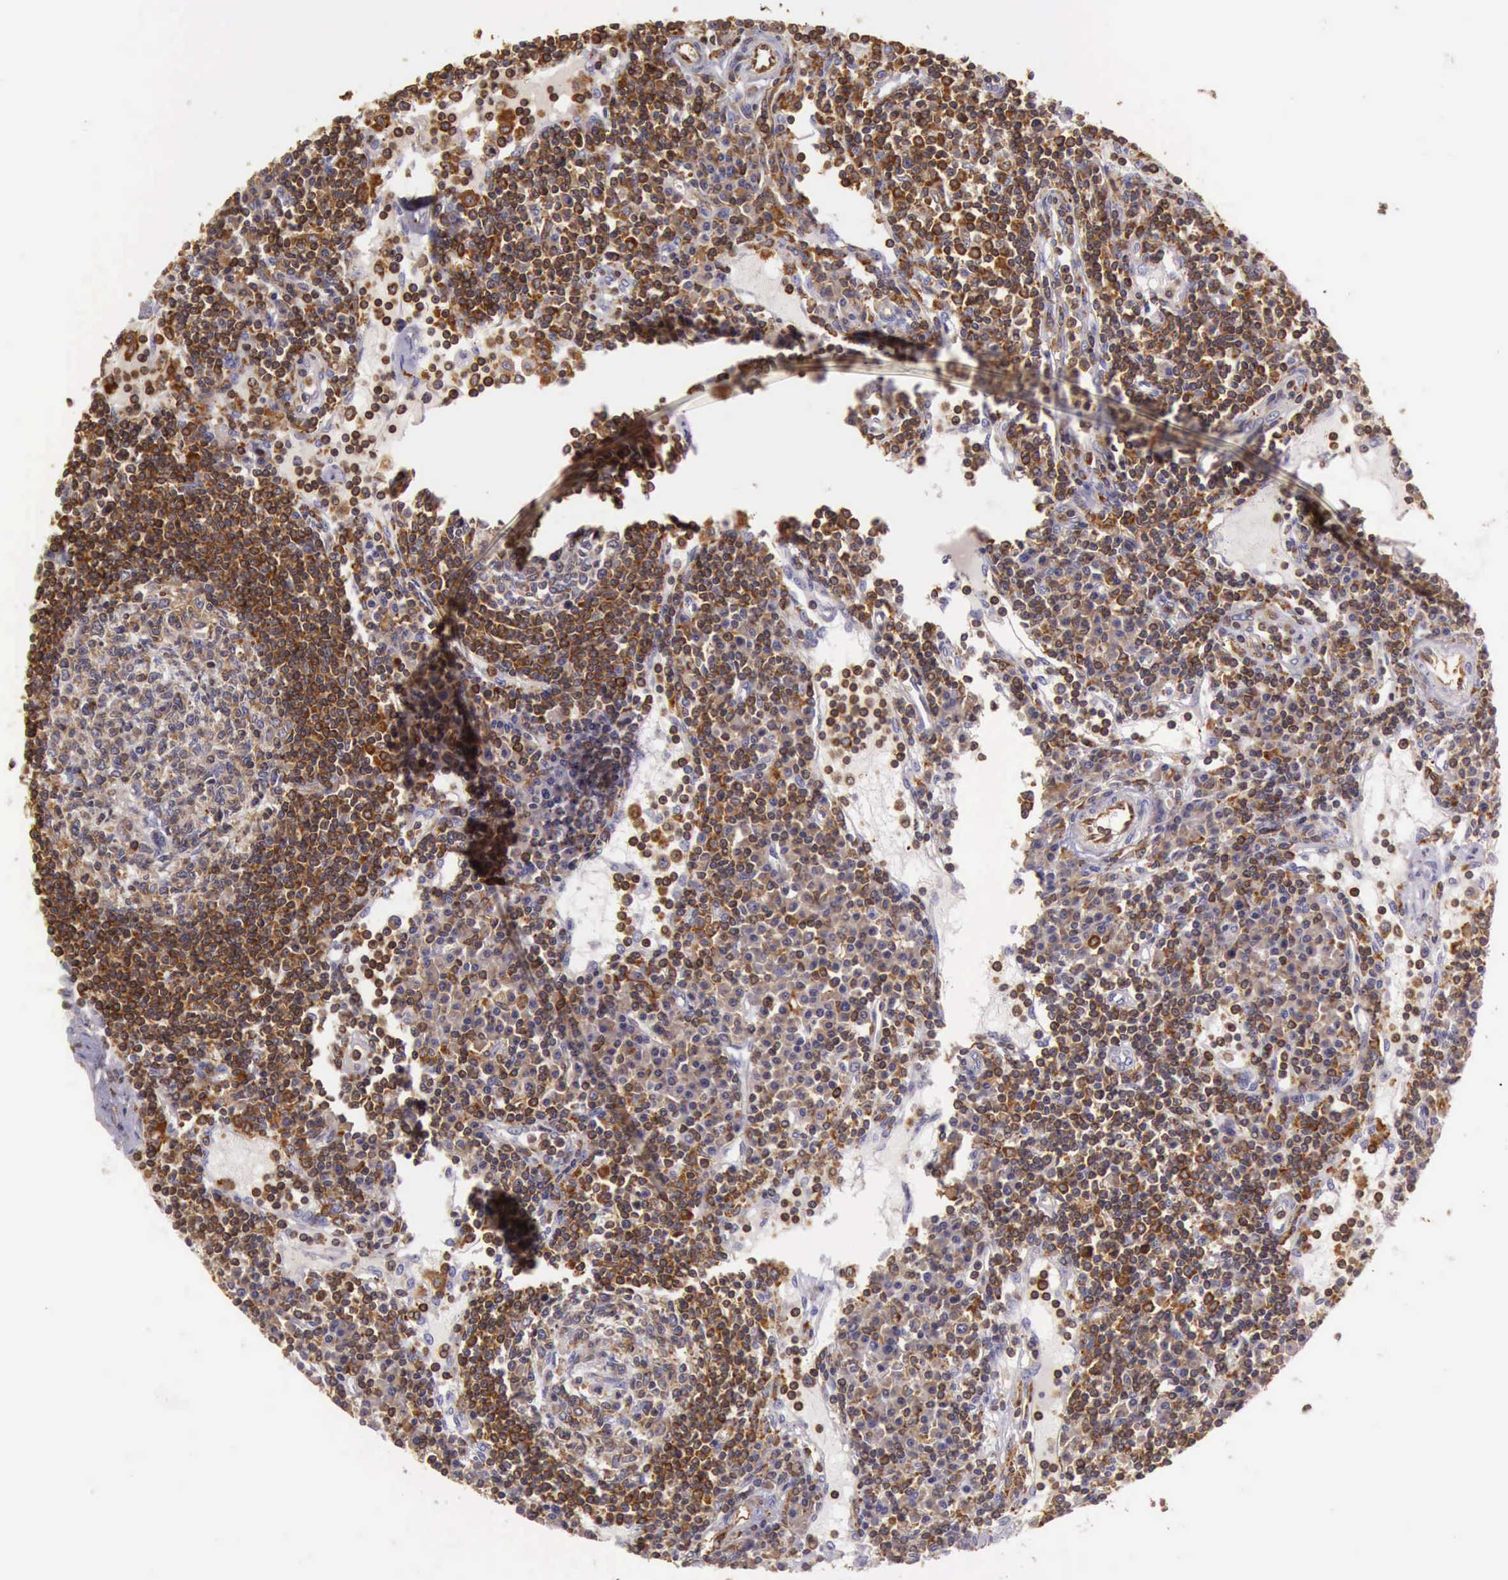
{"staining": {"intensity": "moderate", "quantity": ">75%", "location": "cytoplasmic/membranous"}, "tissue": "lymph node", "cell_type": "Germinal center cells", "image_type": "normal", "snomed": [{"axis": "morphology", "description": "Normal tissue, NOS"}, {"axis": "topography", "description": "Lymph node"}], "caption": "A brown stain labels moderate cytoplasmic/membranous expression of a protein in germinal center cells of normal lymph node. The staining was performed using DAB, with brown indicating positive protein expression. Nuclei are stained blue with hematoxylin.", "gene": "ARHGAP4", "patient": {"sex": "female", "age": 62}}